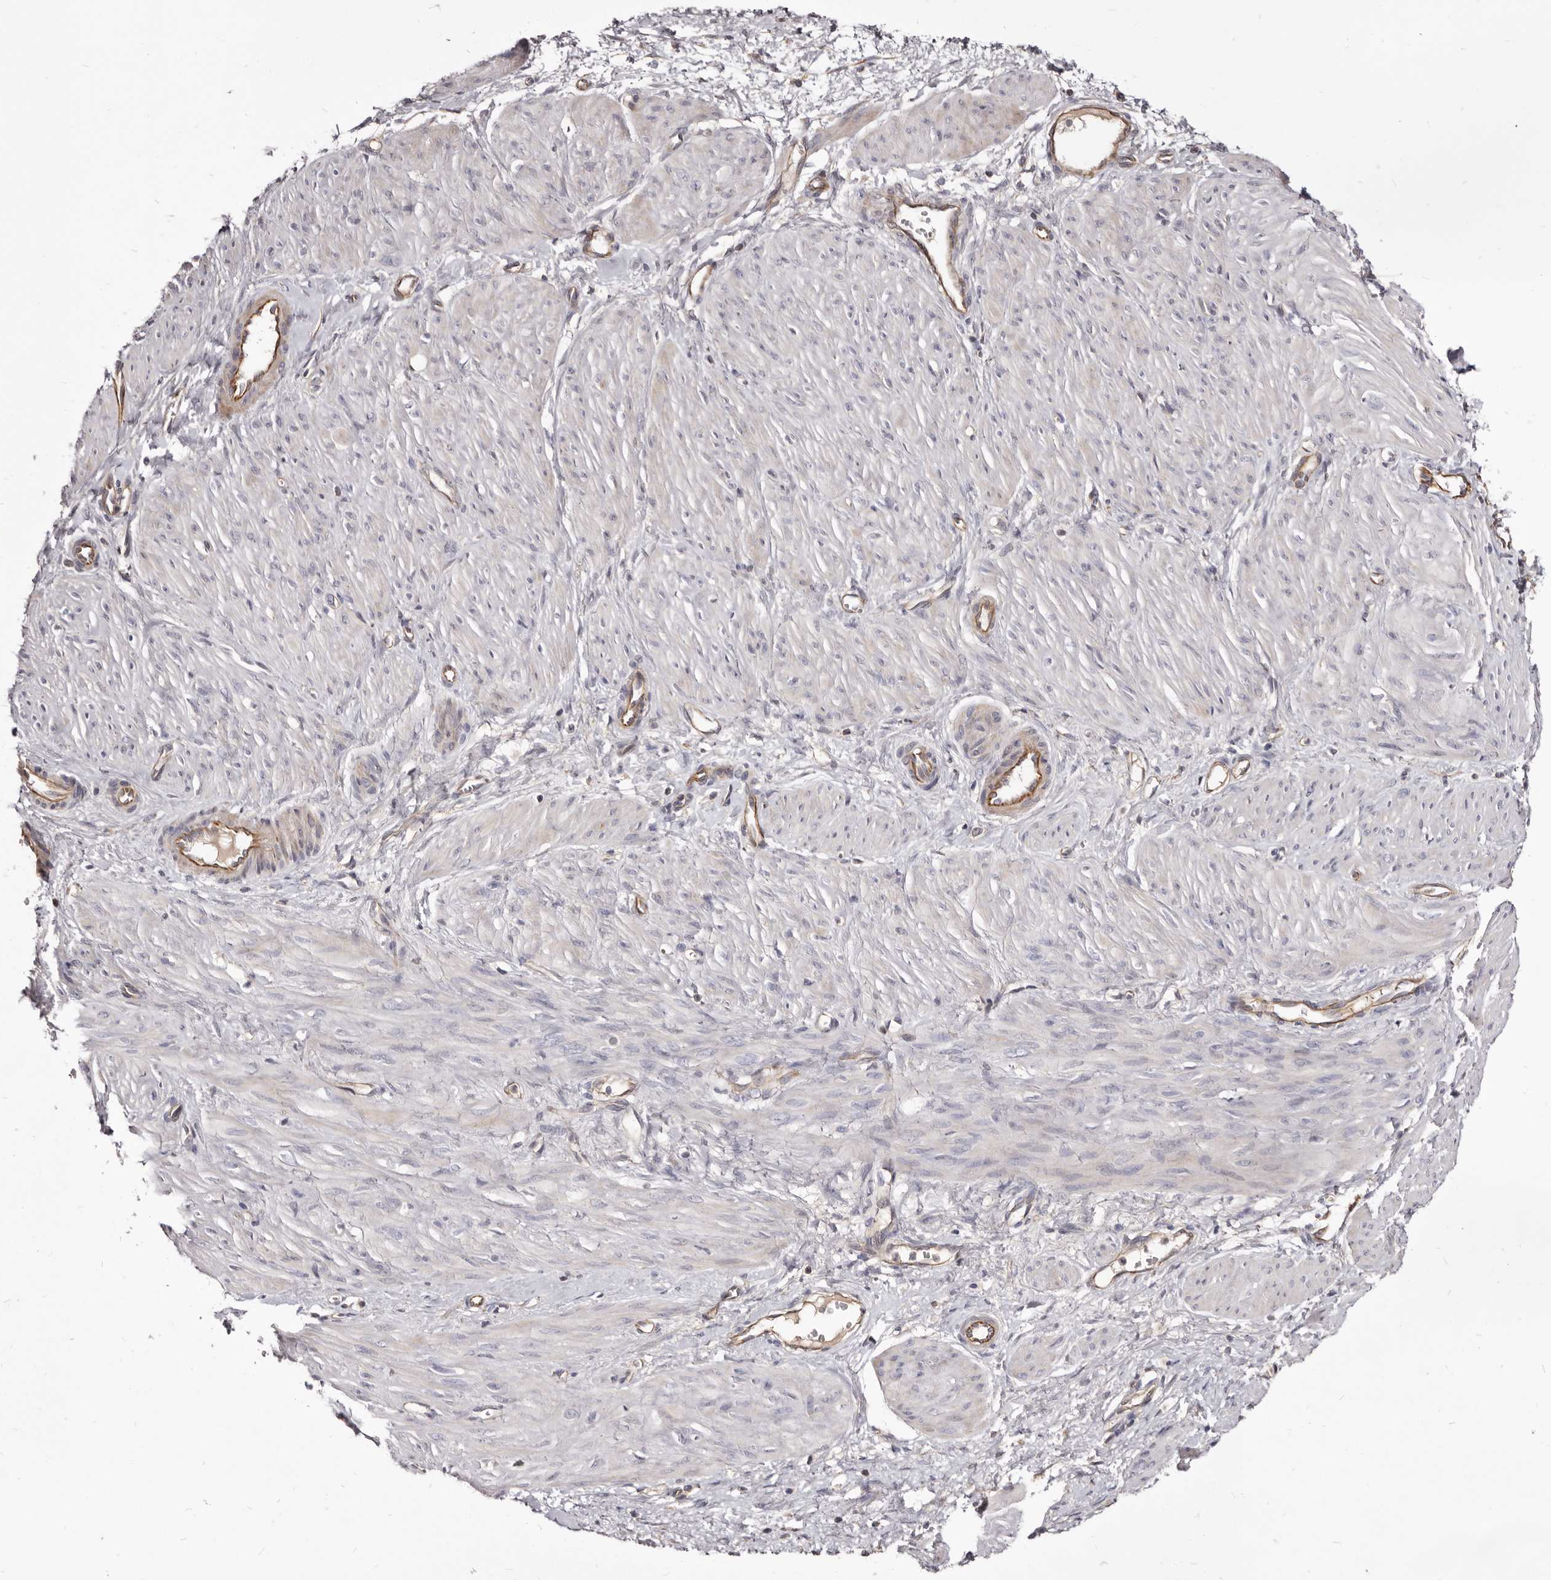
{"staining": {"intensity": "negative", "quantity": "none", "location": "none"}, "tissue": "smooth muscle", "cell_type": "Smooth muscle cells", "image_type": "normal", "snomed": [{"axis": "morphology", "description": "Normal tissue, NOS"}, {"axis": "topography", "description": "Endometrium"}], "caption": "The photomicrograph reveals no significant expression in smooth muscle cells of smooth muscle. Brightfield microscopy of IHC stained with DAB (3,3'-diaminobenzidine) (brown) and hematoxylin (blue), captured at high magnification.", "gene": "FAS", "patient": {"sex": "female", "age": 33}}